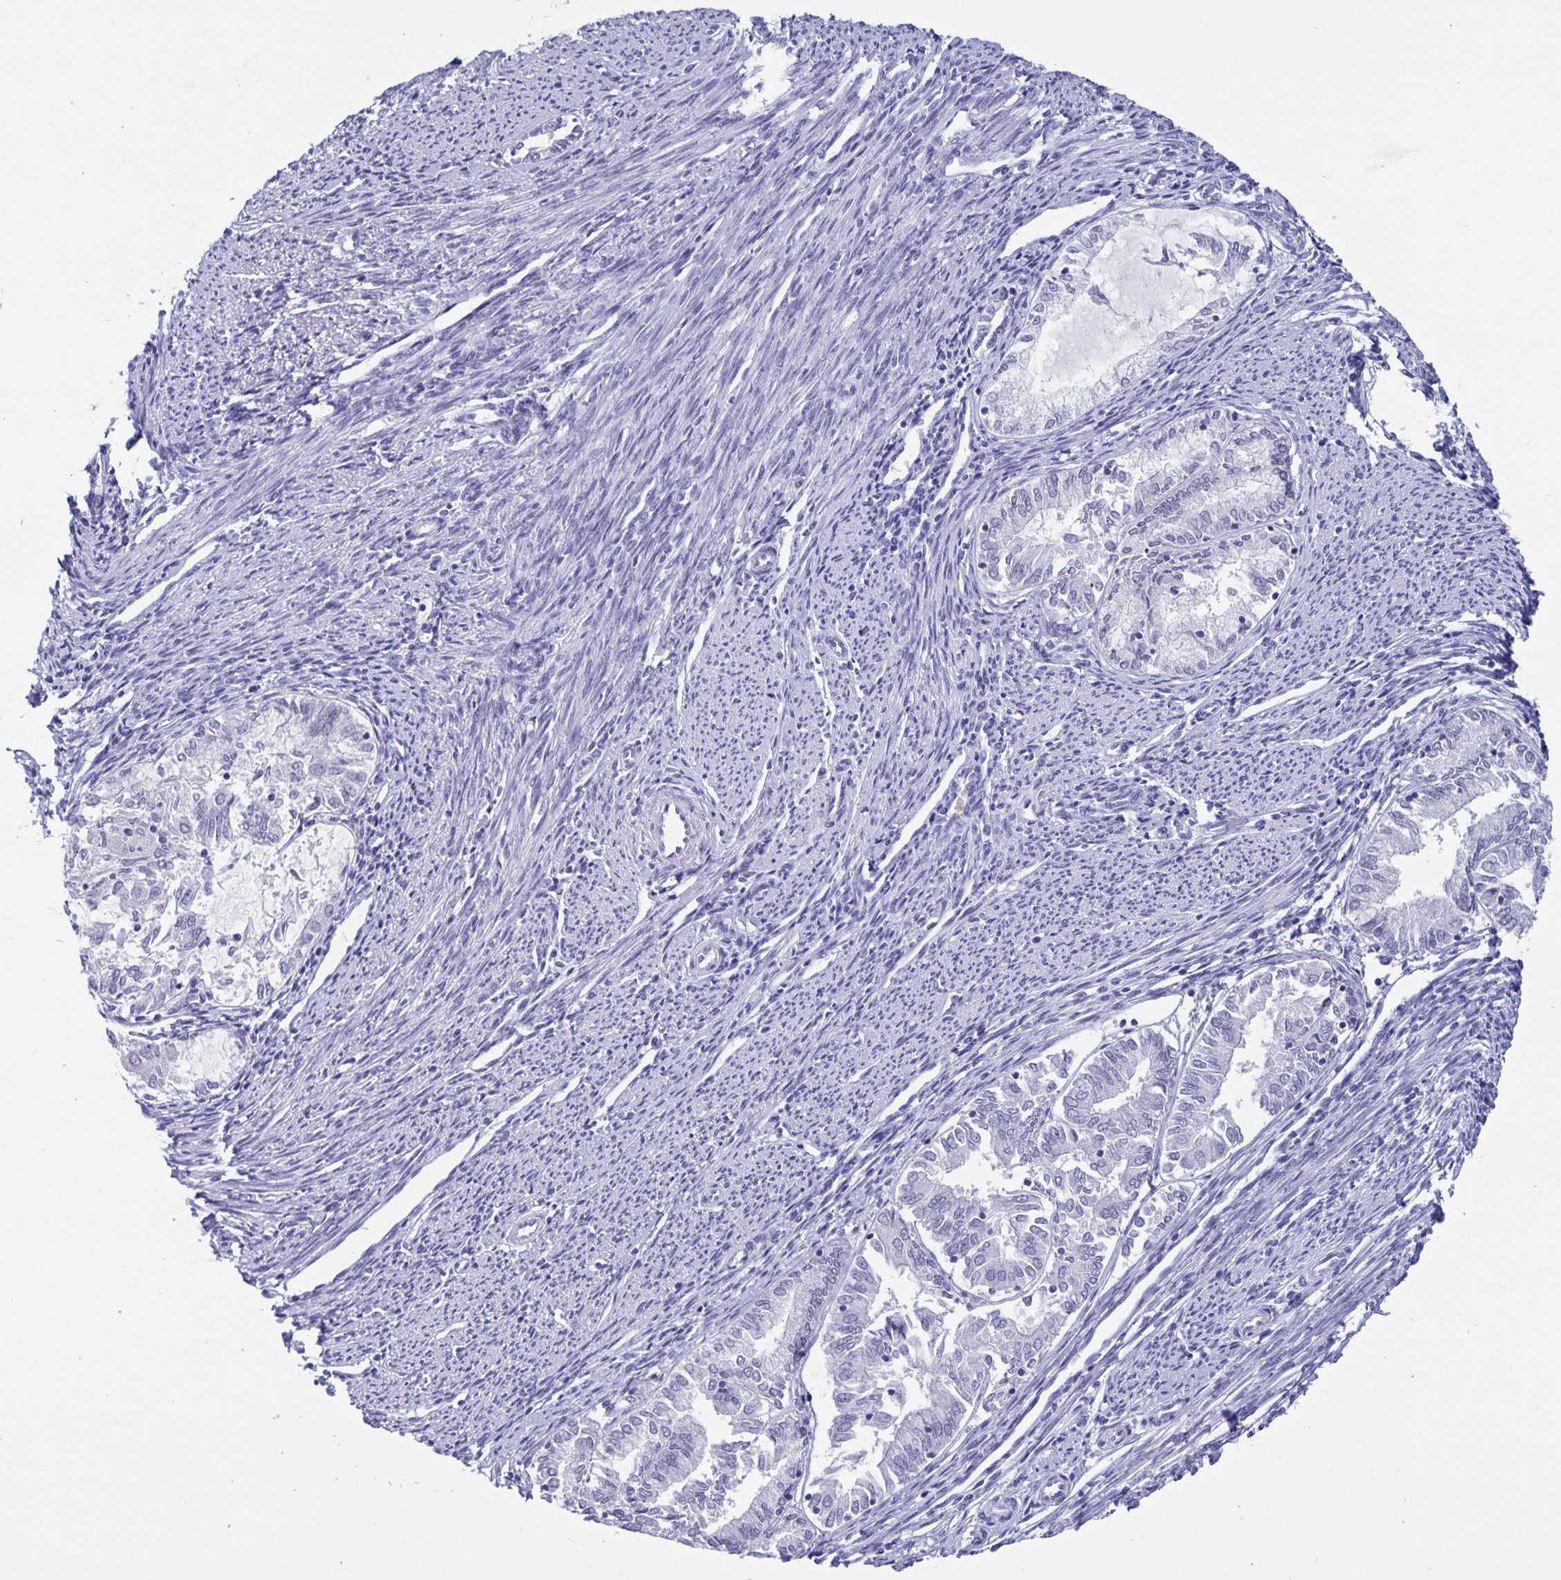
{"staining": {"intensity": "negative", "quantity": "none", "location": "none"}, "tissue": "endometrial cancer", "cell_type": "Tumor cells", "image_type": "cancer", "snomed": [{"axis": "morphology", "description": "Adenocarcinoma, NOS"}, {"axis": "topography", "description": "Endometrium"}], "caption": "Immunohistochemistry (IHC) histopathology image of neoplastic tissue: endometrial cancer (adenocarcinoma) stained with DAB displays no significant protein staining in tumor cells. (Brightfield microscopy of DAB (3,3'-diaminobenzidine) IHC at high magnification).", "gene": "BPIFA3", "patient": {"sex": "female", "age": 79}}